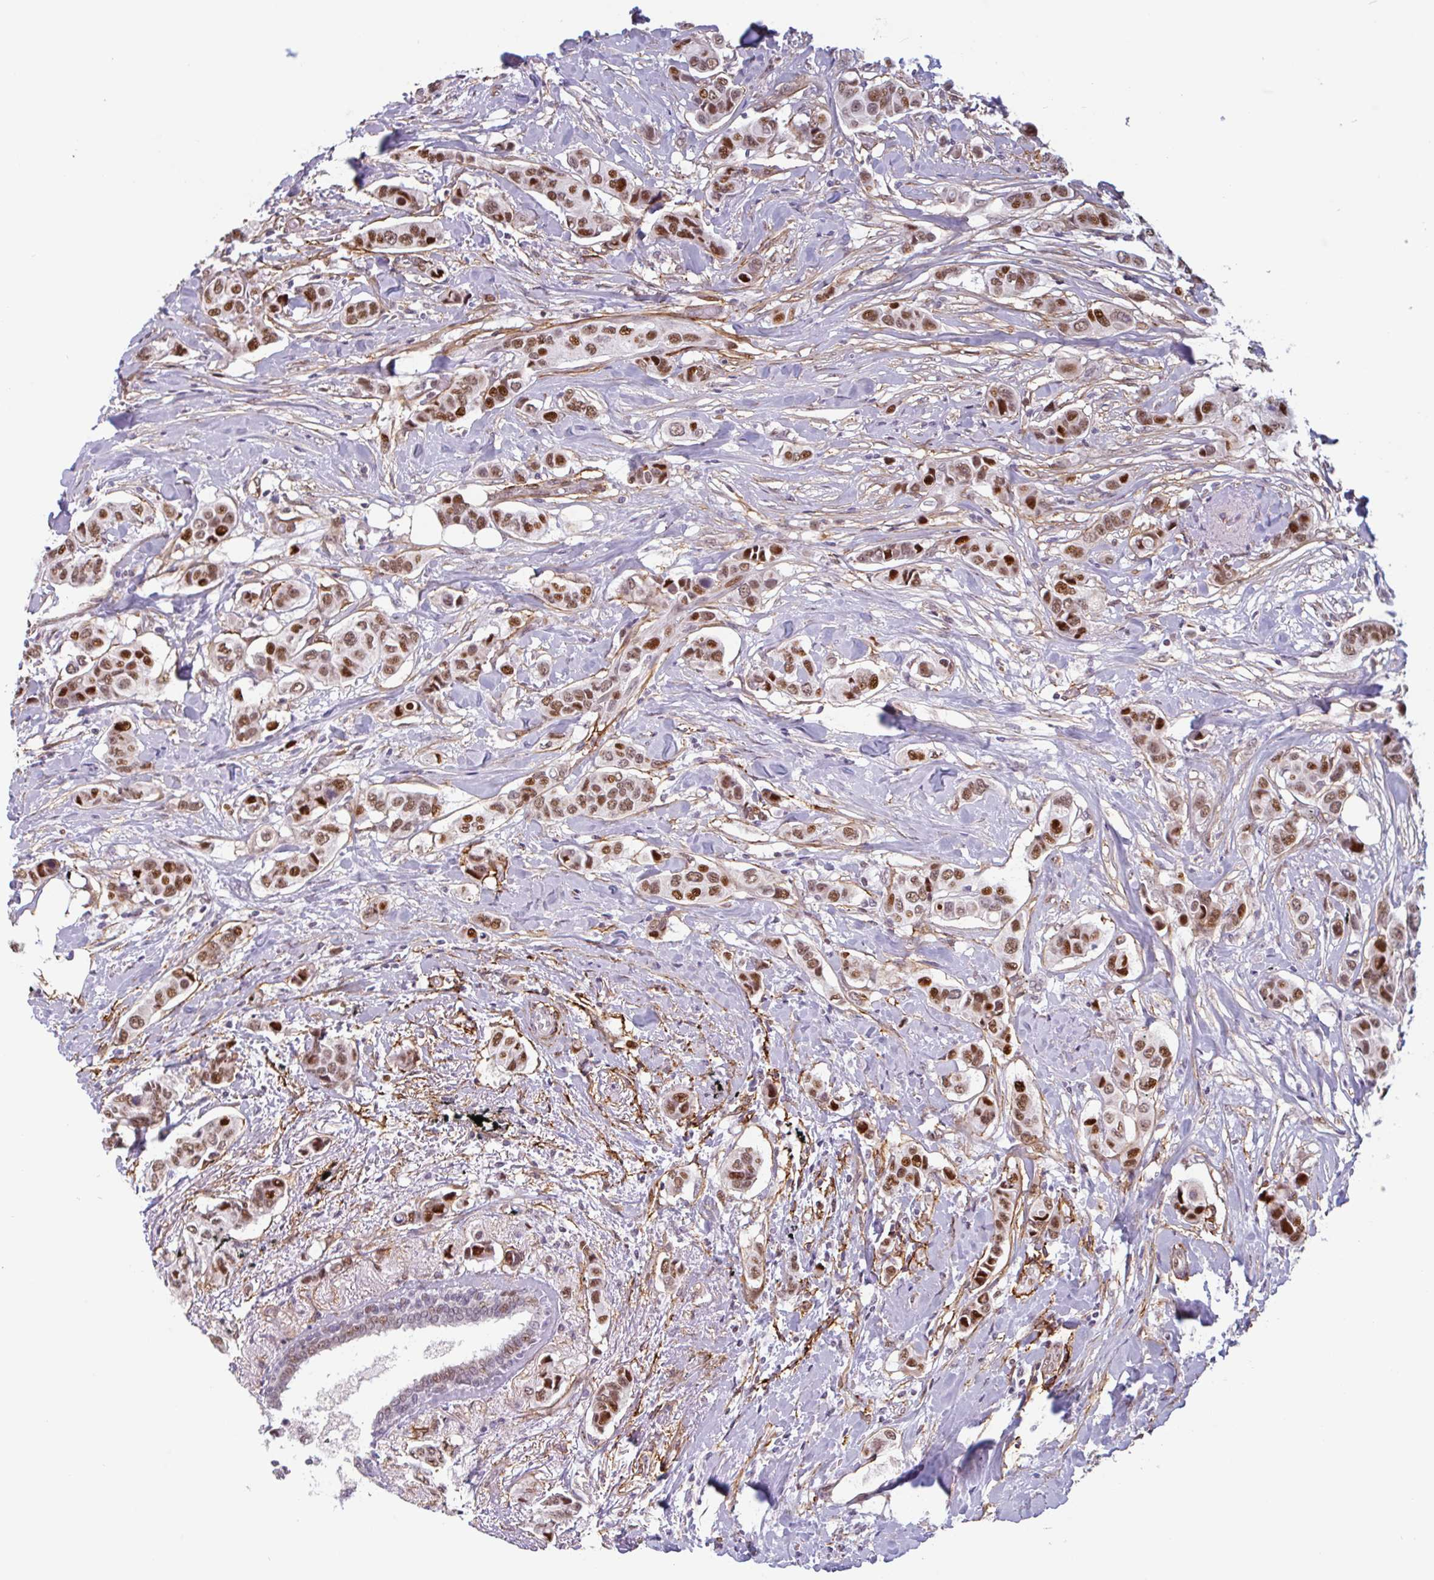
{"staining": {"intensity": "moderate", "quantity": ">75%", "location": "nuclear"}, "tissue": "breast cancer", "cell_type": "Tumor cells", "image_type": "cancer", "snomed": [{"axis": "morphology", "description": "Lobular carcinoma"}, {"axis": "topography", "description": "Breast"}], "caption": "Breast cancer (lobular carcinoma) stained with a brown dye demonstrates moderate nuclear positive staining in approximately >75% of tumor cells.", "gene": "TMEM119", "patient": {"sex": "female", "age": 51}}